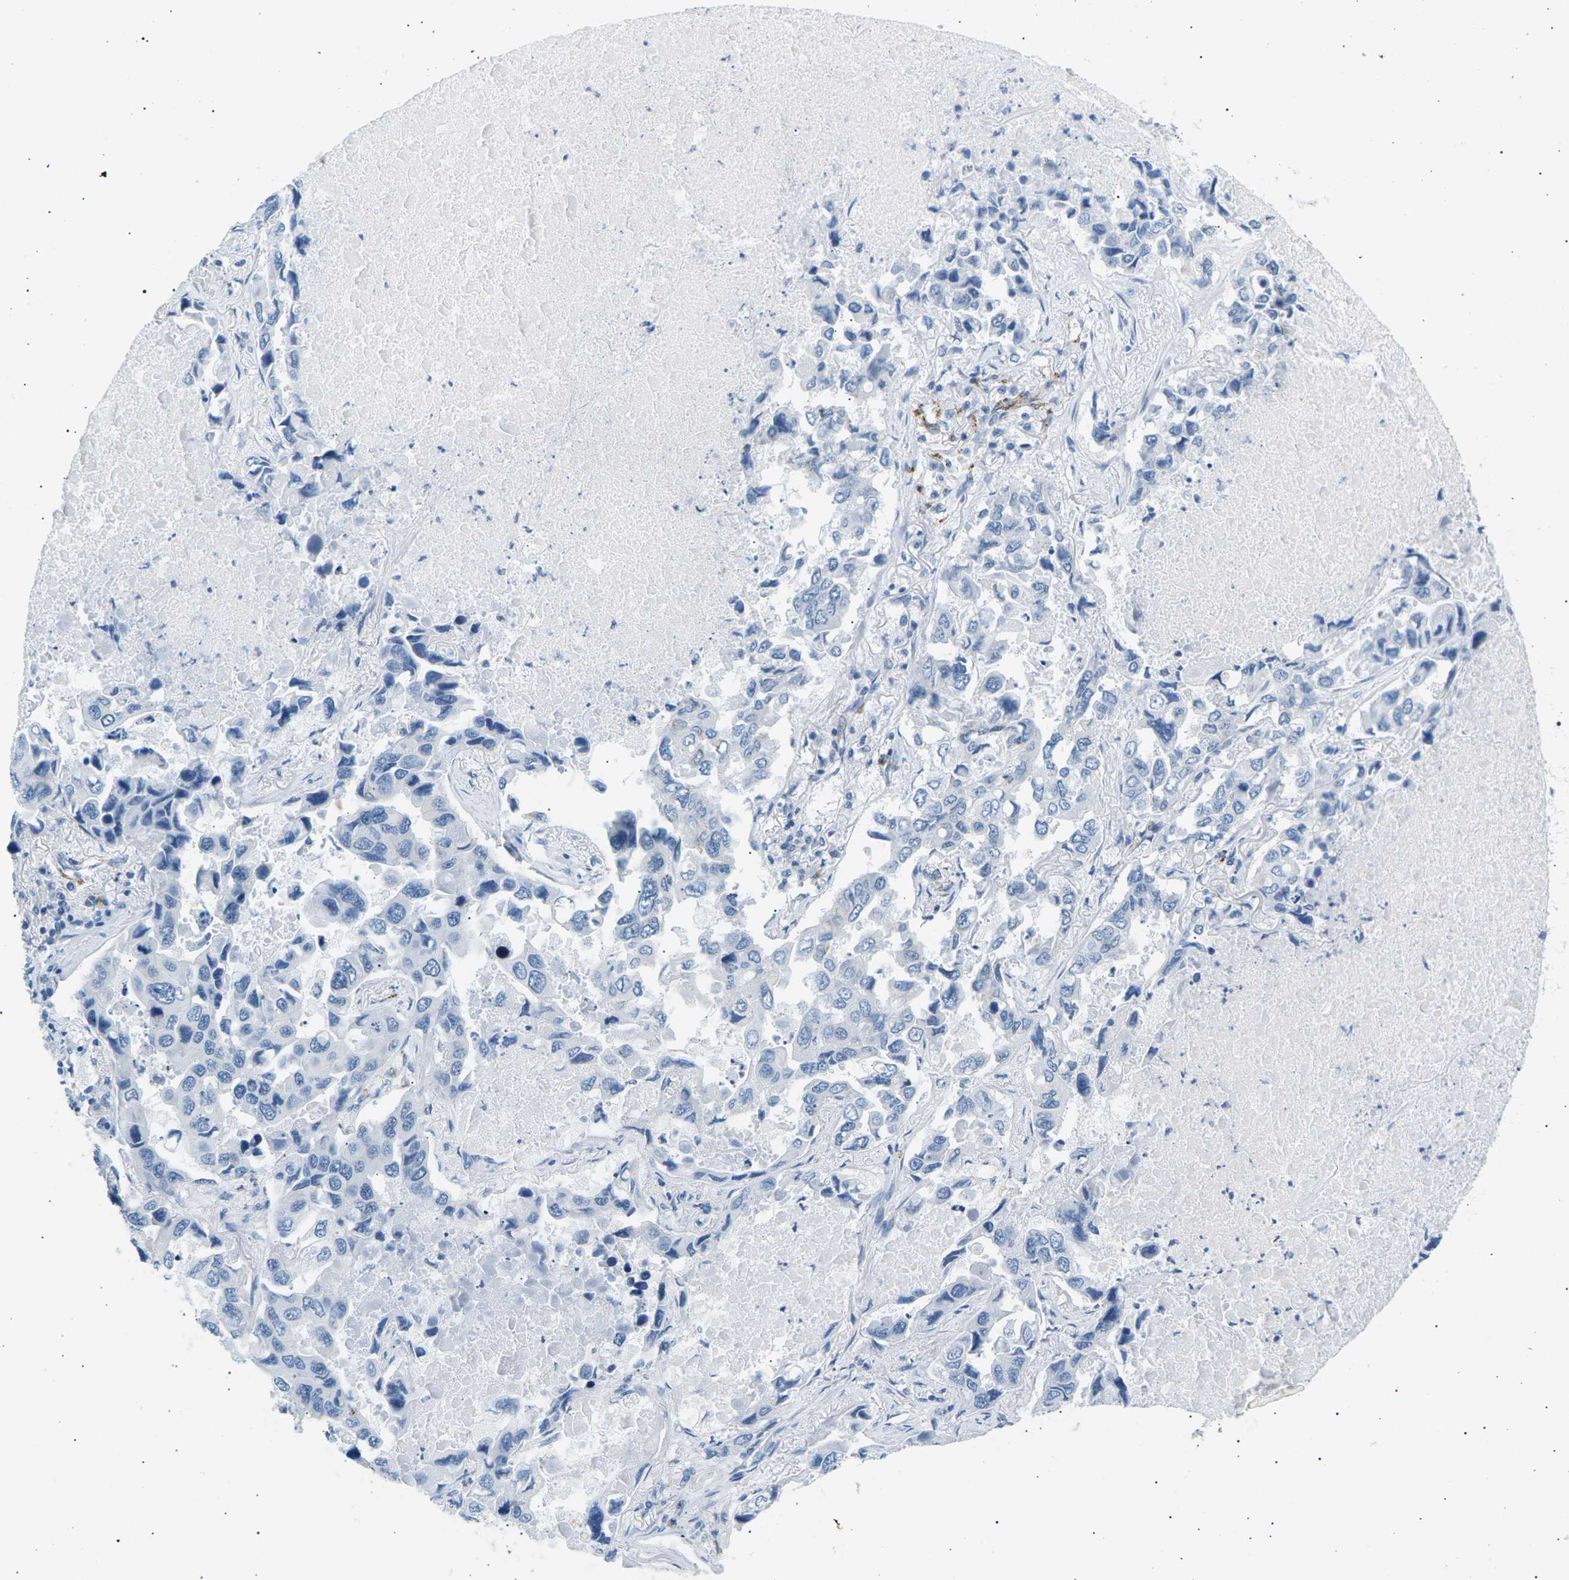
{"staining": {"intensity": "negative", "quantity": "none", "location": "none"}, "tissue": "lung cancer", "cell_type": "Tumor cells", "image_type": "cancer", "snomed": [{"axis": "morphology", "description": "Adenocarcinoma, NOS"}, {"axis": "topography", "description": "Lung"}], "caption": "Protein analysis of lung adenocarcinoma demonstrates no significant staining in tumor cells.", "gene": "SEPTIN5", "patient": {"sex": "male", "age": 64}}